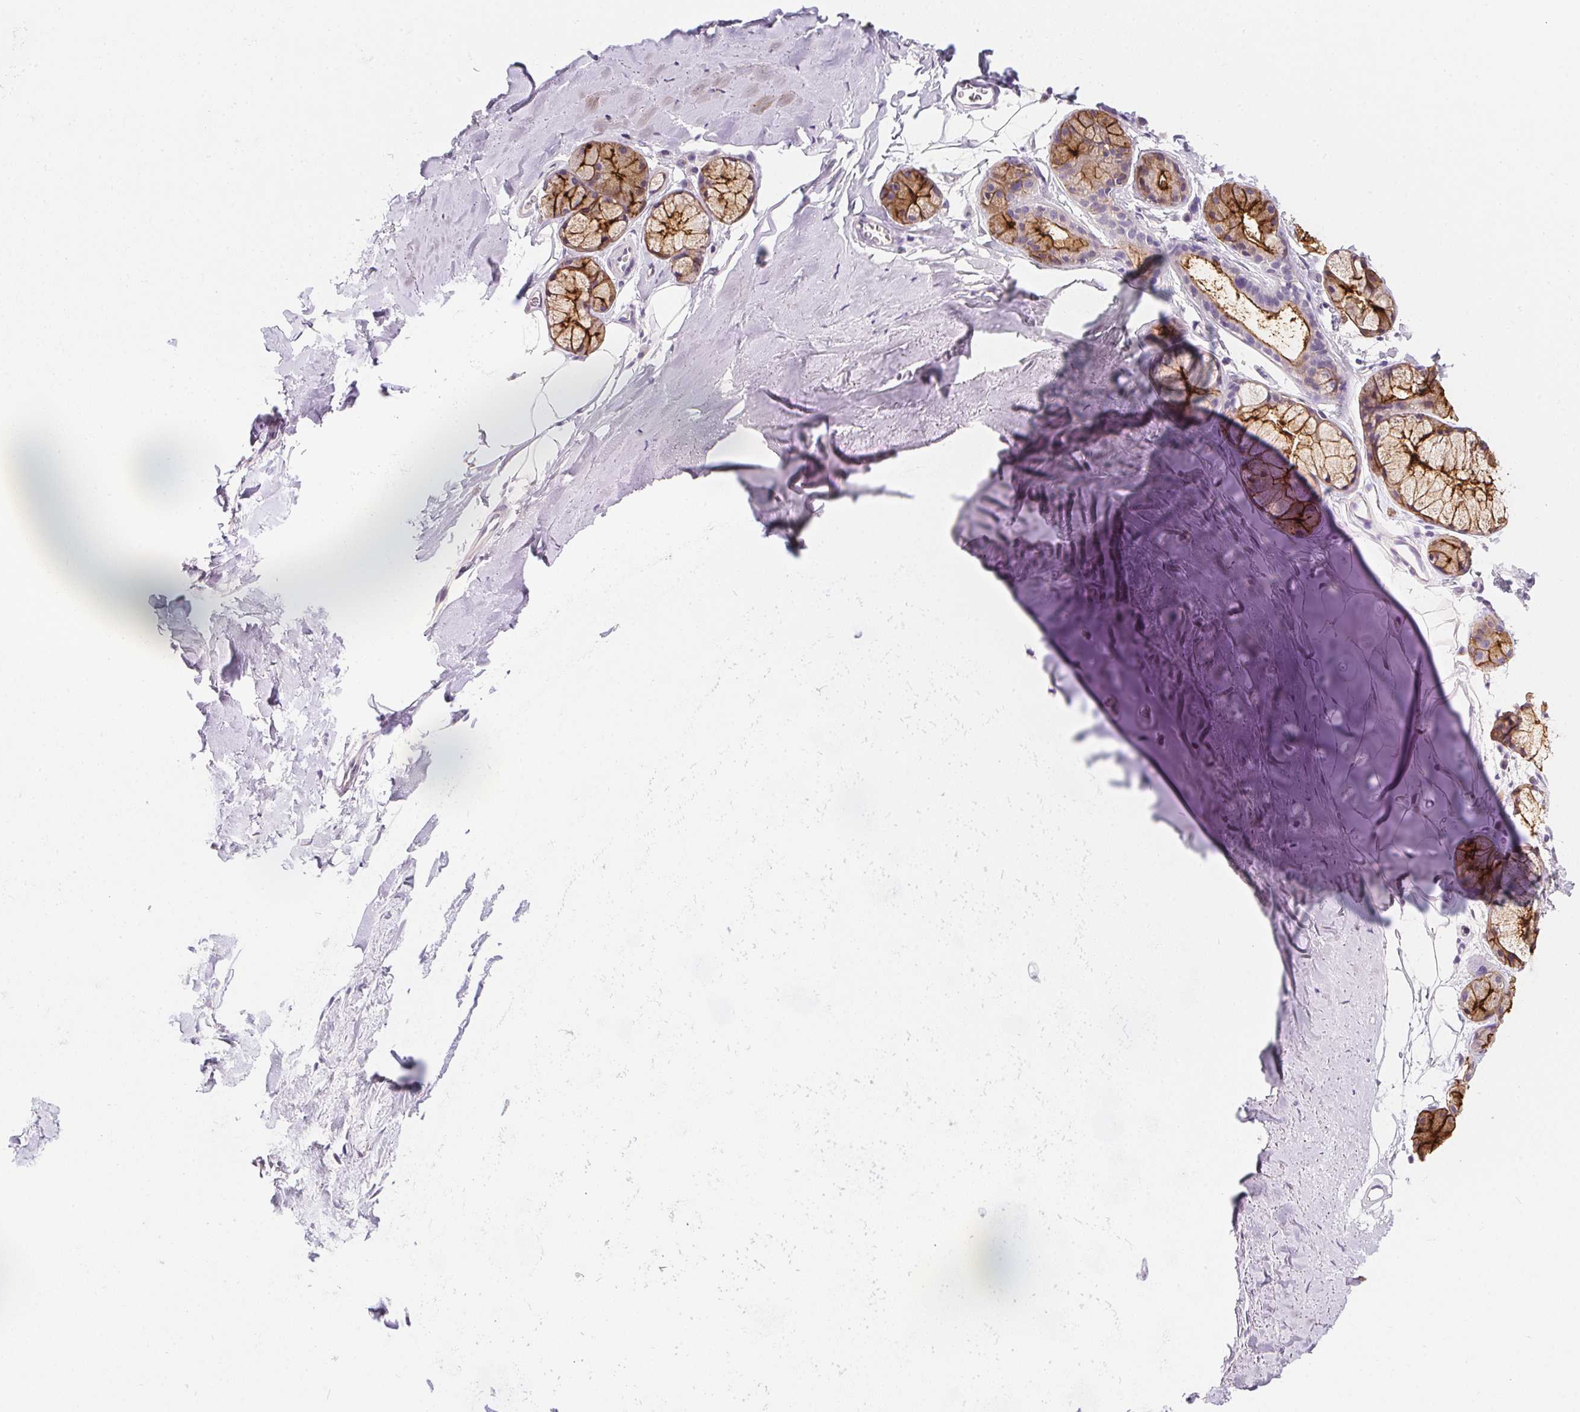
{"staining": {"intensity": "negative", "quantity": "none", "location": "none"}, "tissue": "adipose tissue", "cell_type": "Adipocytes", "image_type": "normal", "snomed": [{"axis": "morphology", "description": "Normal tissue, NOS"}, {"axis": "topography", "description": "Cartilage tissue"}, {"axis": "topography", "description": "Bronchus"}], "caption": "IHC histopathology image of benign adipose tissue: human adipose tissue stained with DAB exhibits no significant protein positivity in adipocytes. (Immunohistochemistry (ihc), brightfield microscopy, high magnification).", "gene": "AQP5", "patient": {"sex": "female", "age": 79}}